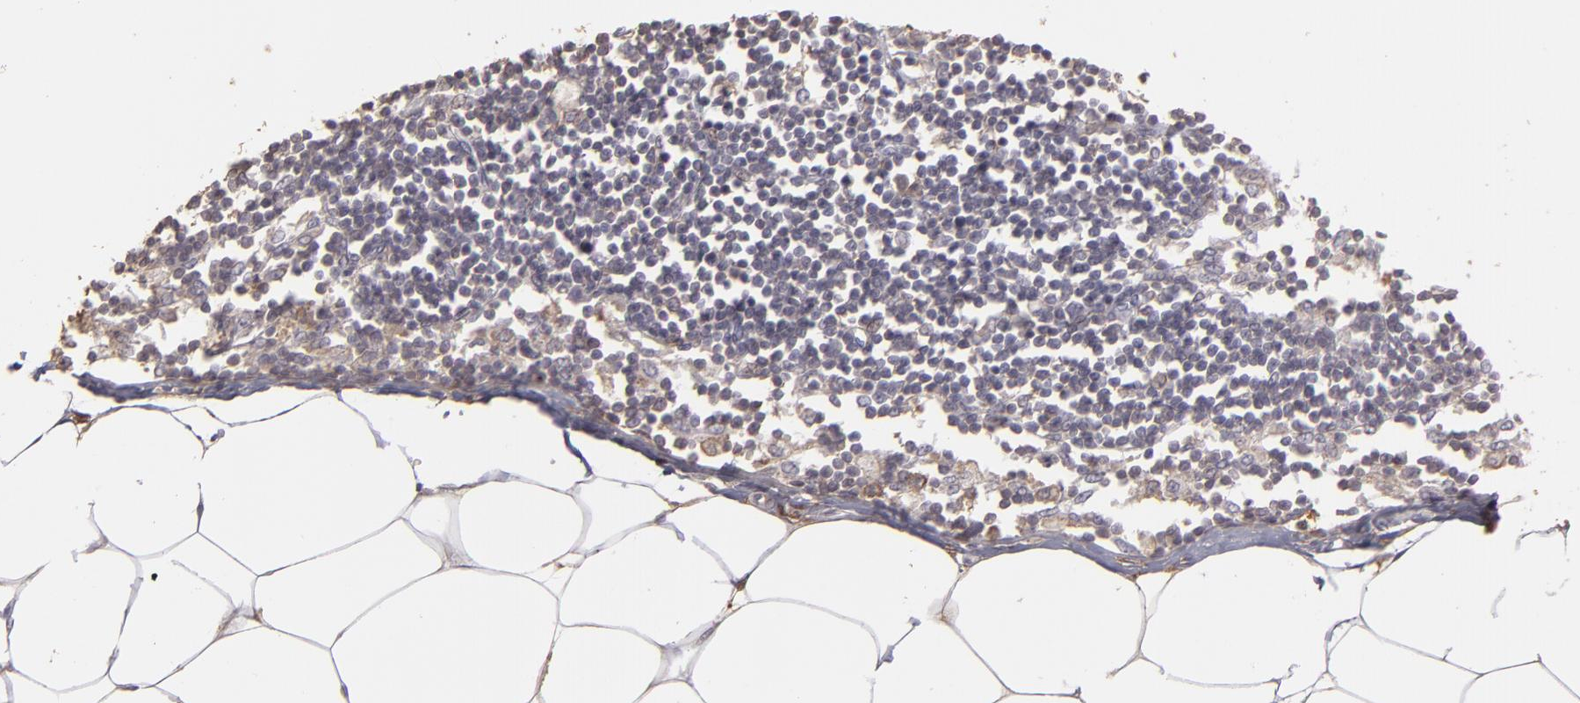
{"staining": {"intensity": "weak", "quantity": "<25%", "location": "none"}, "tissue": "adipose tissue", "cell_type": "Adipocytes", "image_type": "normal", "snomed": [{"axis": "morphology", "description": "Normal tissue, NOS"}, {"axis": "morphology", "description": "Adenocarcinoma, NOS"}, {"axis": "topography", "description": "Colon"}, {"axis": "topography", "description": "Peripheral nerve tissue"}], "caption": "Protein analysis of normal adipose tissue reveals no significant staining in adipocytes. (Immunohistochemistry (ihc), brightfield microscopy, high magnification).", "gene": "SEMA3G", "patient": {"sex": "male", "age": 14}}